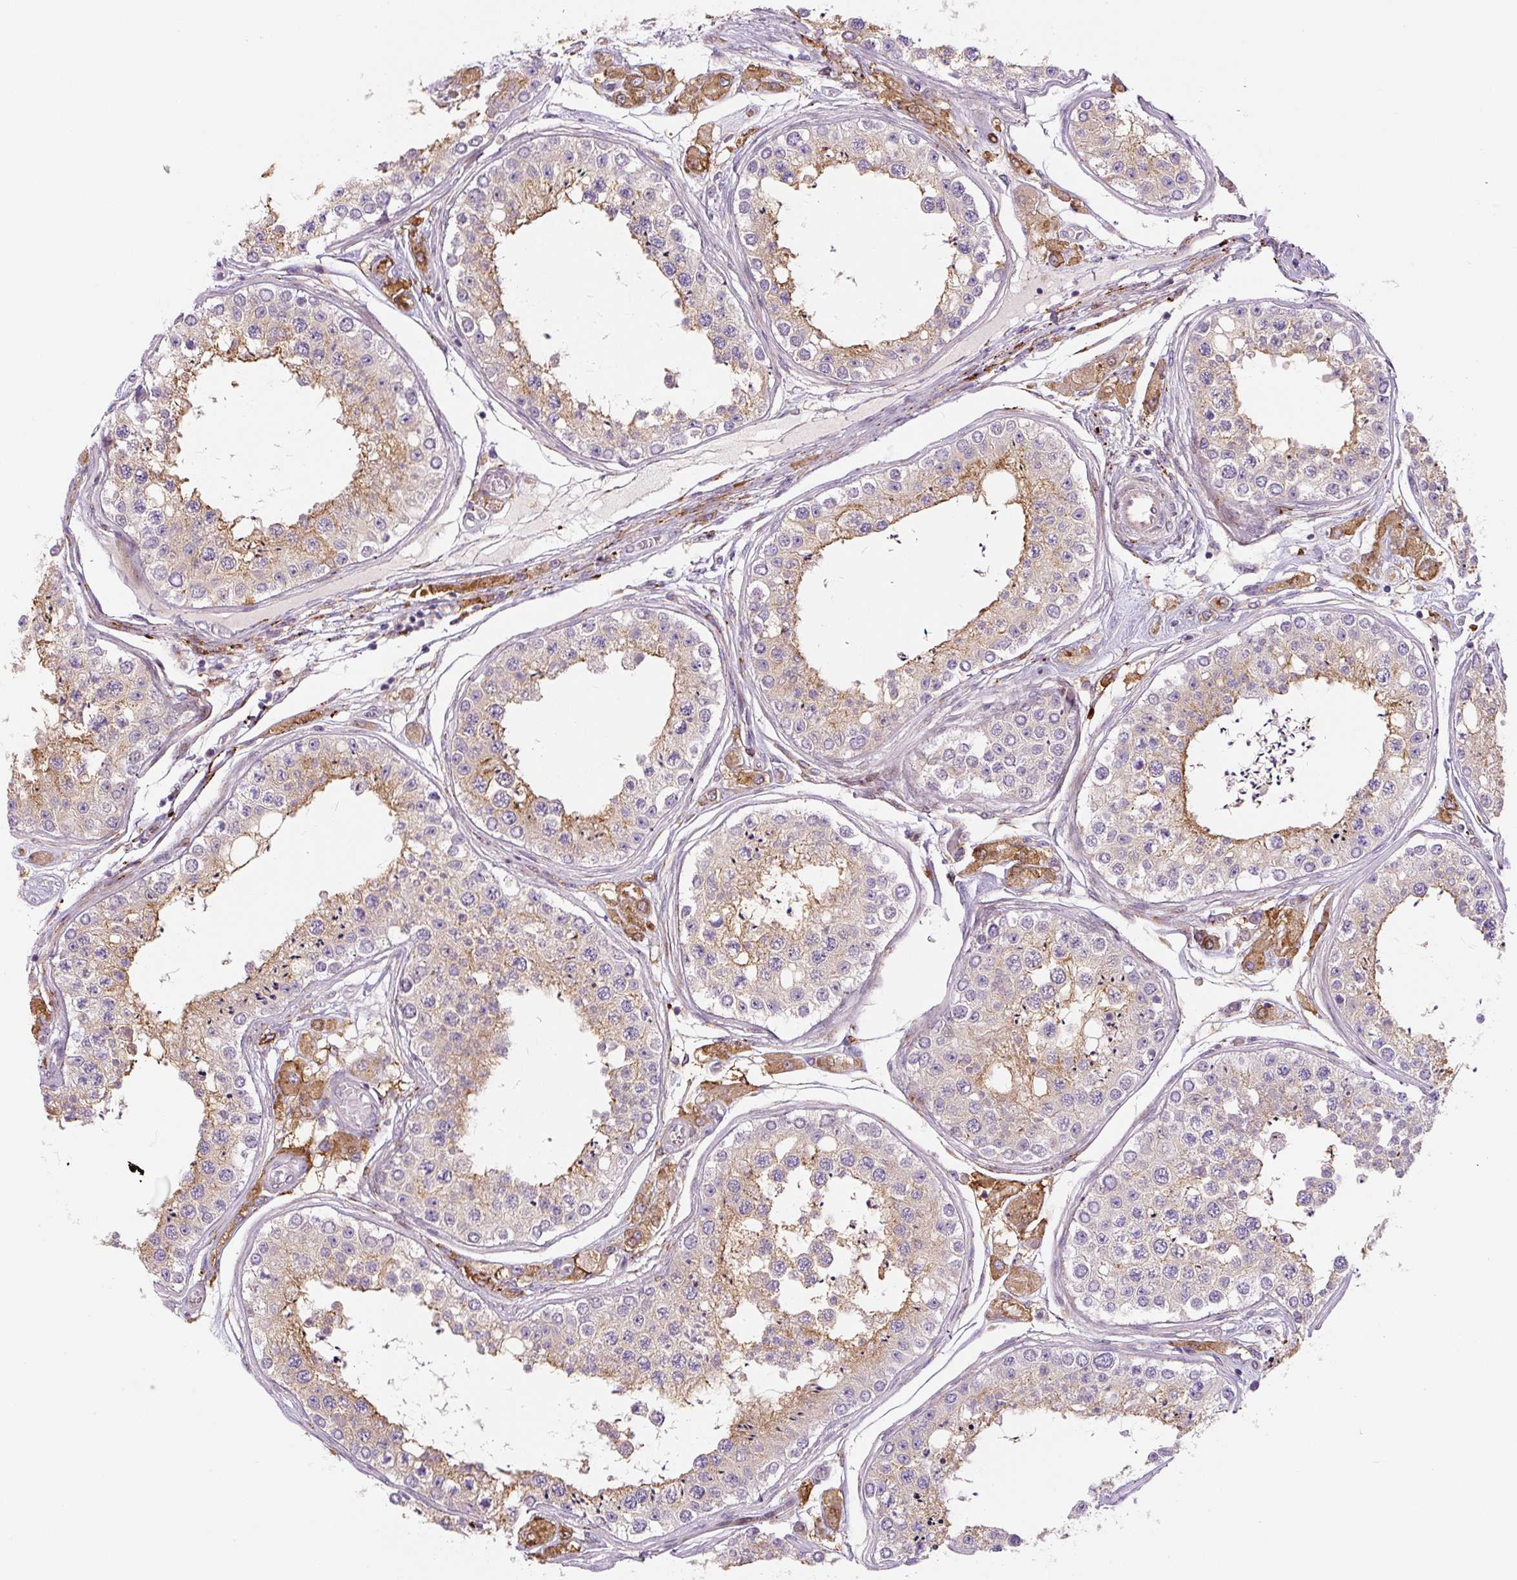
{"staining": {"intensity": "moderate", "quantity": "25%-75%", "location": "cytoplasmic/membranous"}, "tissue": "testis", "cell_type": "Cells in seminiferous ducts", "image_type": "normal", "snomed": [{"axis": "morphology", "description": "Normal tissue, NOS"}, {"axis": "topography", "description": "Testis"}], "caption": "A histopathology image of testis stained for a protein demonstrates moderate cytoplasmic/membranous brown staining in cells in seminiferous ducts. (DAB = brown stain, brightfield microscopy at high magnification).", "gene": "DISP3", "patient": {"sex": "male", "age": 25}}